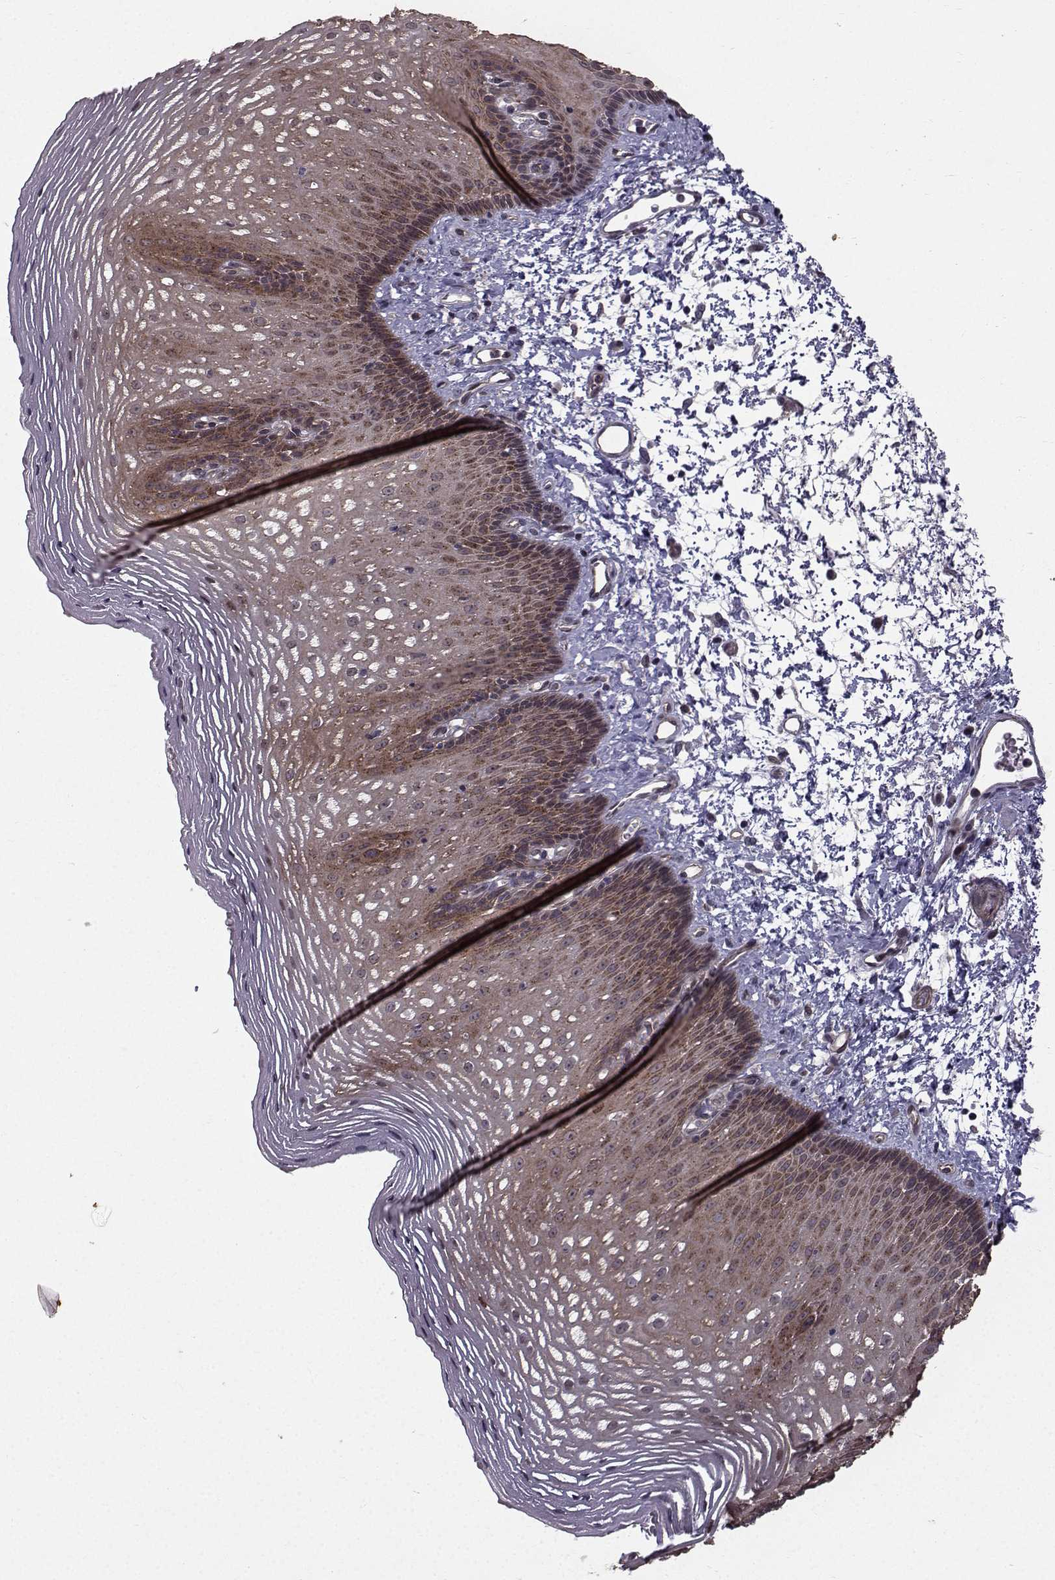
{"staining": {"intensity": "moderate", "quantity": ">75%", "location": "cytoplasmic/membranous"}, "tissue": "esophagus", "cell_type": "Squamous epithelial cells", "image_type": "normal", "snomed": [{"axis": "morphology", "description": "Normal tissue, NOS"}, {"axis": "topography", "description": "Esophagus"}], "caption": "Protein positivity by immunohistochemistry reveals moderate cytoplasmic/membranous expression in approximately >75% of squamous epithelial cells in unremarkable esophagus. (Brightfield microscopy of DAB IHC at high magnification).", "gene": "APC", "patient": {"sex": "male", "age": 76}}